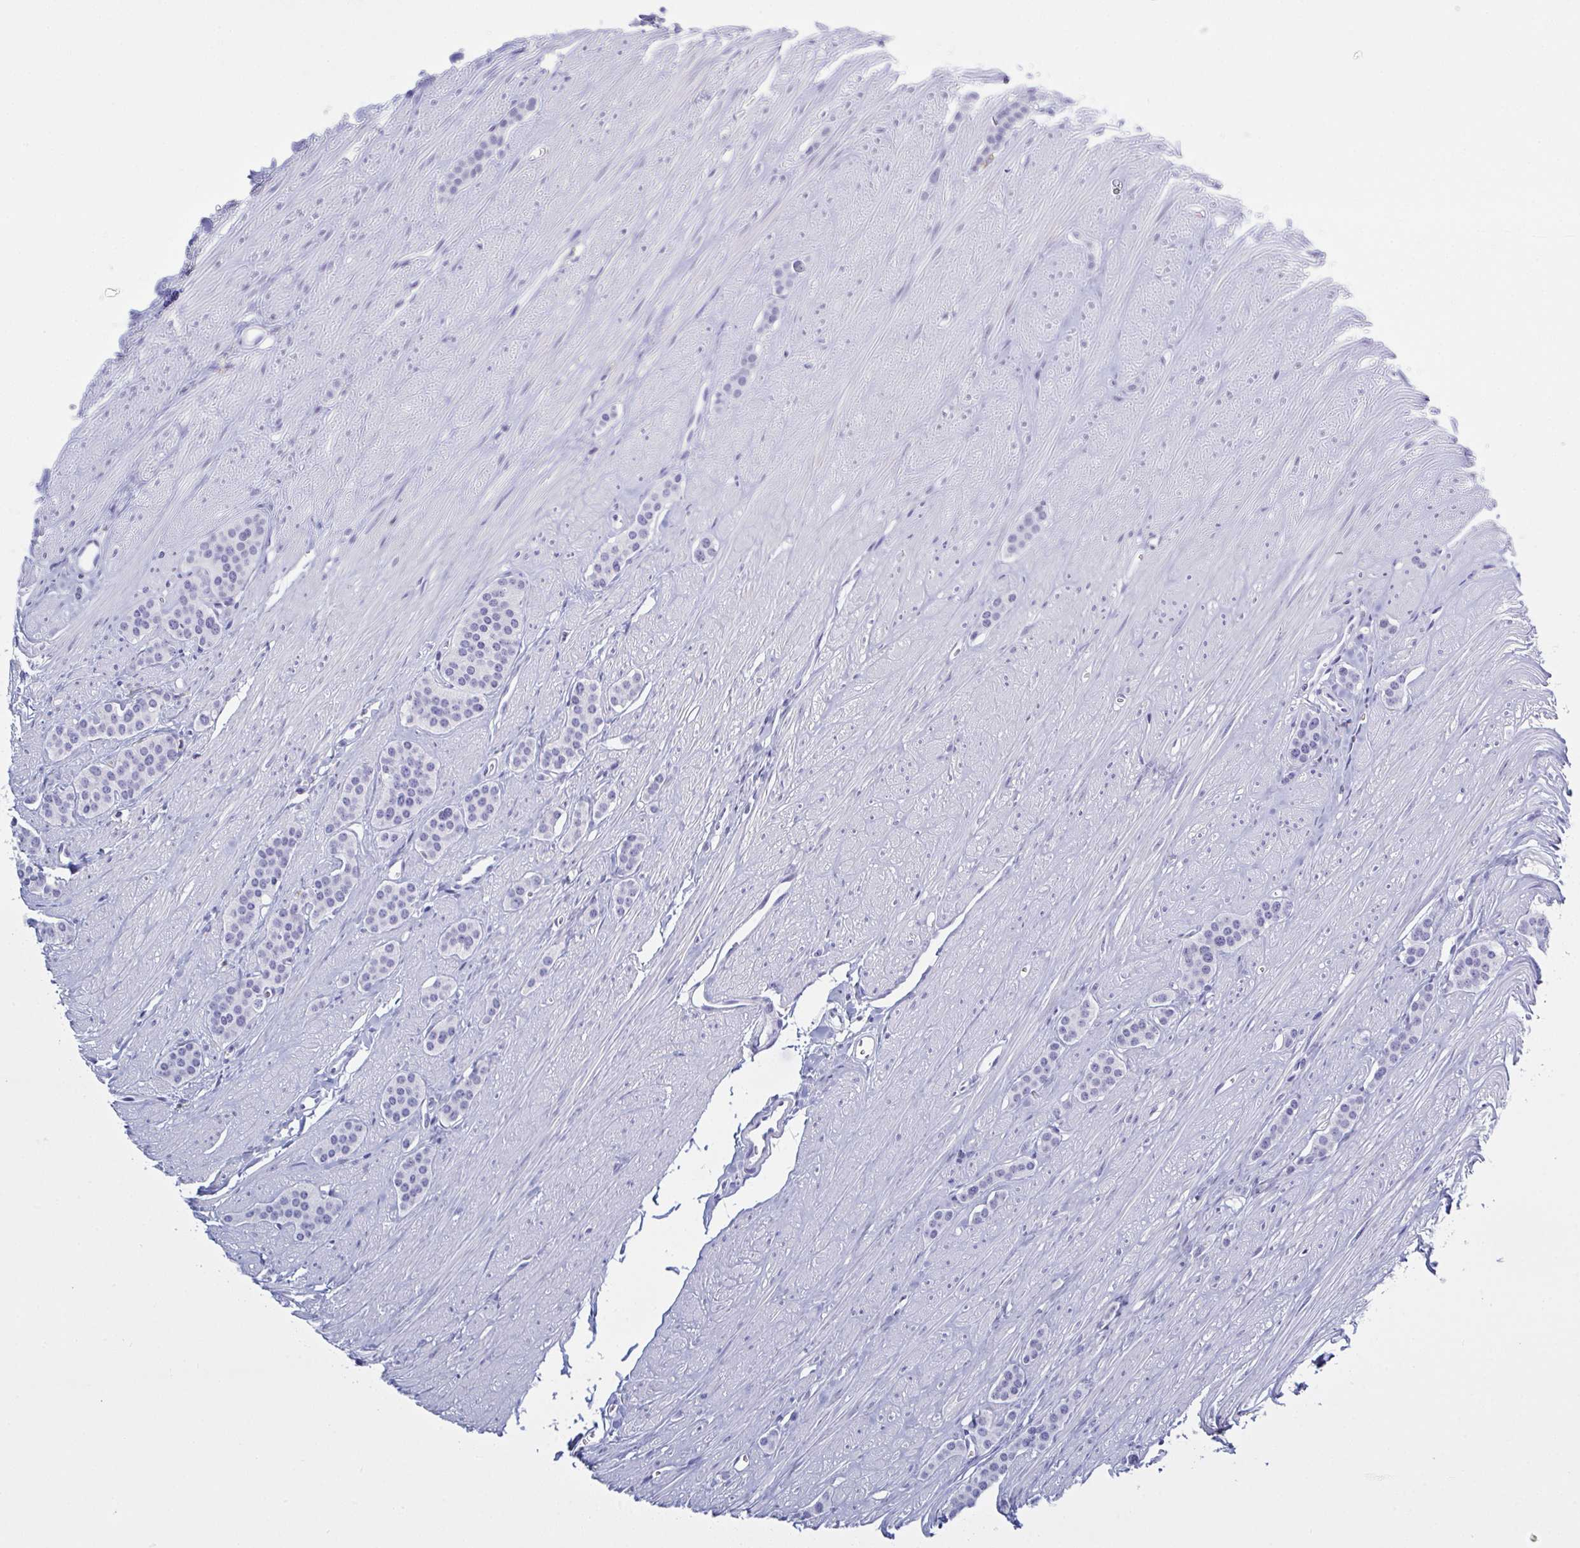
{"staining": {"intensity": "negative", "quantity": "none", "location": "none"}, "tissue": "carcinoid", "cell_type": "Tumor cells", "image_type": "cancer", "snomed": [{"axis": "morphology", "description": "Carcinoid, malignant, NOS"}, {"axis": "topography", "description": "Small intestine"}], "caption": "A micrograph of carcinoid (malignant) stained for a protein displays no brown staining in tumor cells.", "gene": "MYO1F", "patient": {"sex": "male", "age": 60}}